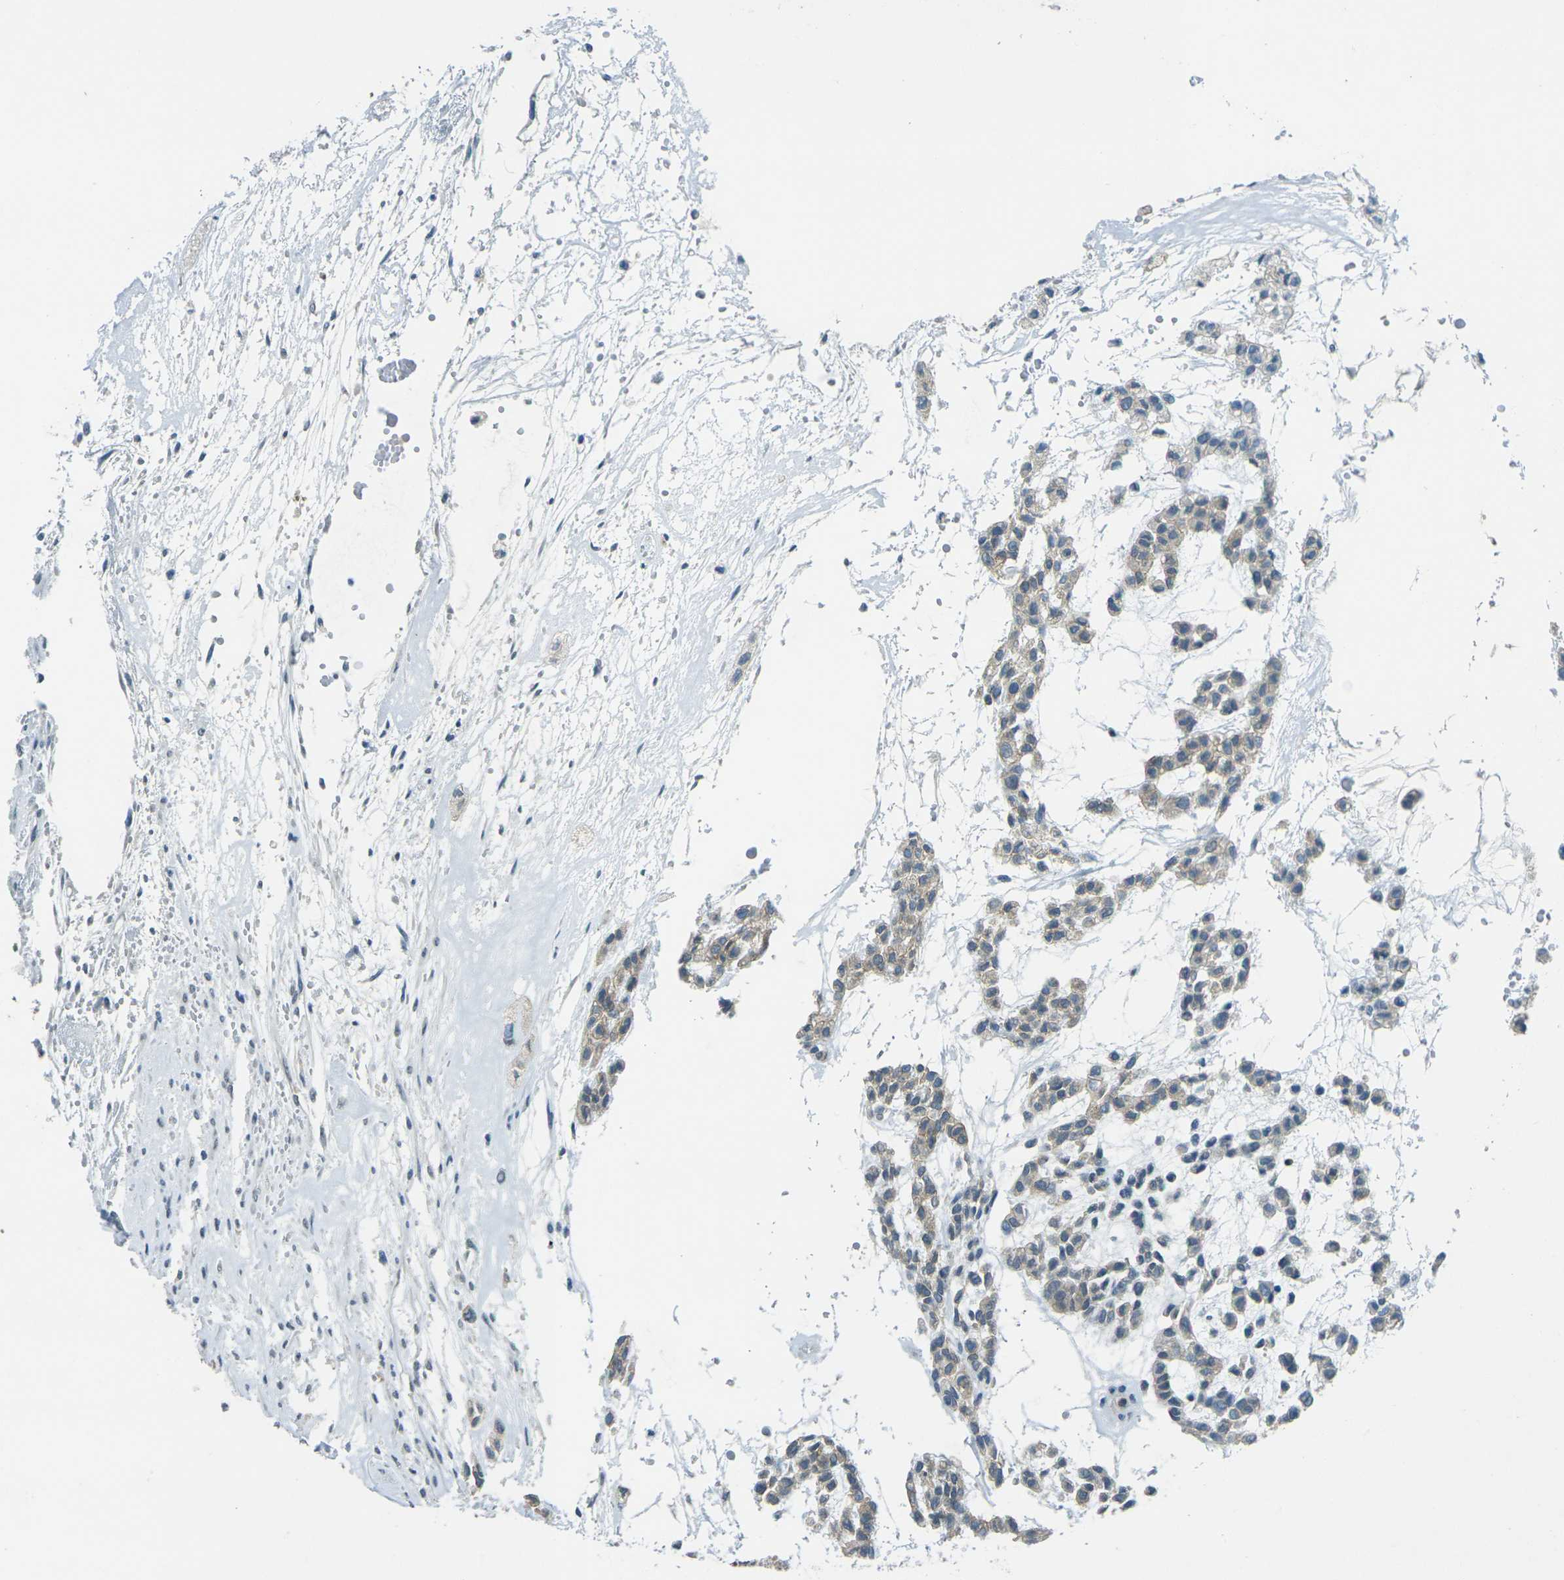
{"staining": {"intensity": "weak", "quantity": ">75%", "location": "cytoplasmic/membranous"}, "tissue": "head and neck cancer", "cell_type": "Tumor cells", "image_type": "cancer", "snomed": [{"axis": "morphology", "description": "Adenocarcinoma, NOS"}, {"axis": "morphology", "description": "Adenoma, NOS"}, {"axis": "topography", "description": "Head-Neck"}], "caption": "An image of human head and neck adenoma stained for a protein displays weak cytoplasmic/membranous brown staining in tumor cells.", "gene": "SPTBN2", "patient": {"sex": "female", "age": 55}}